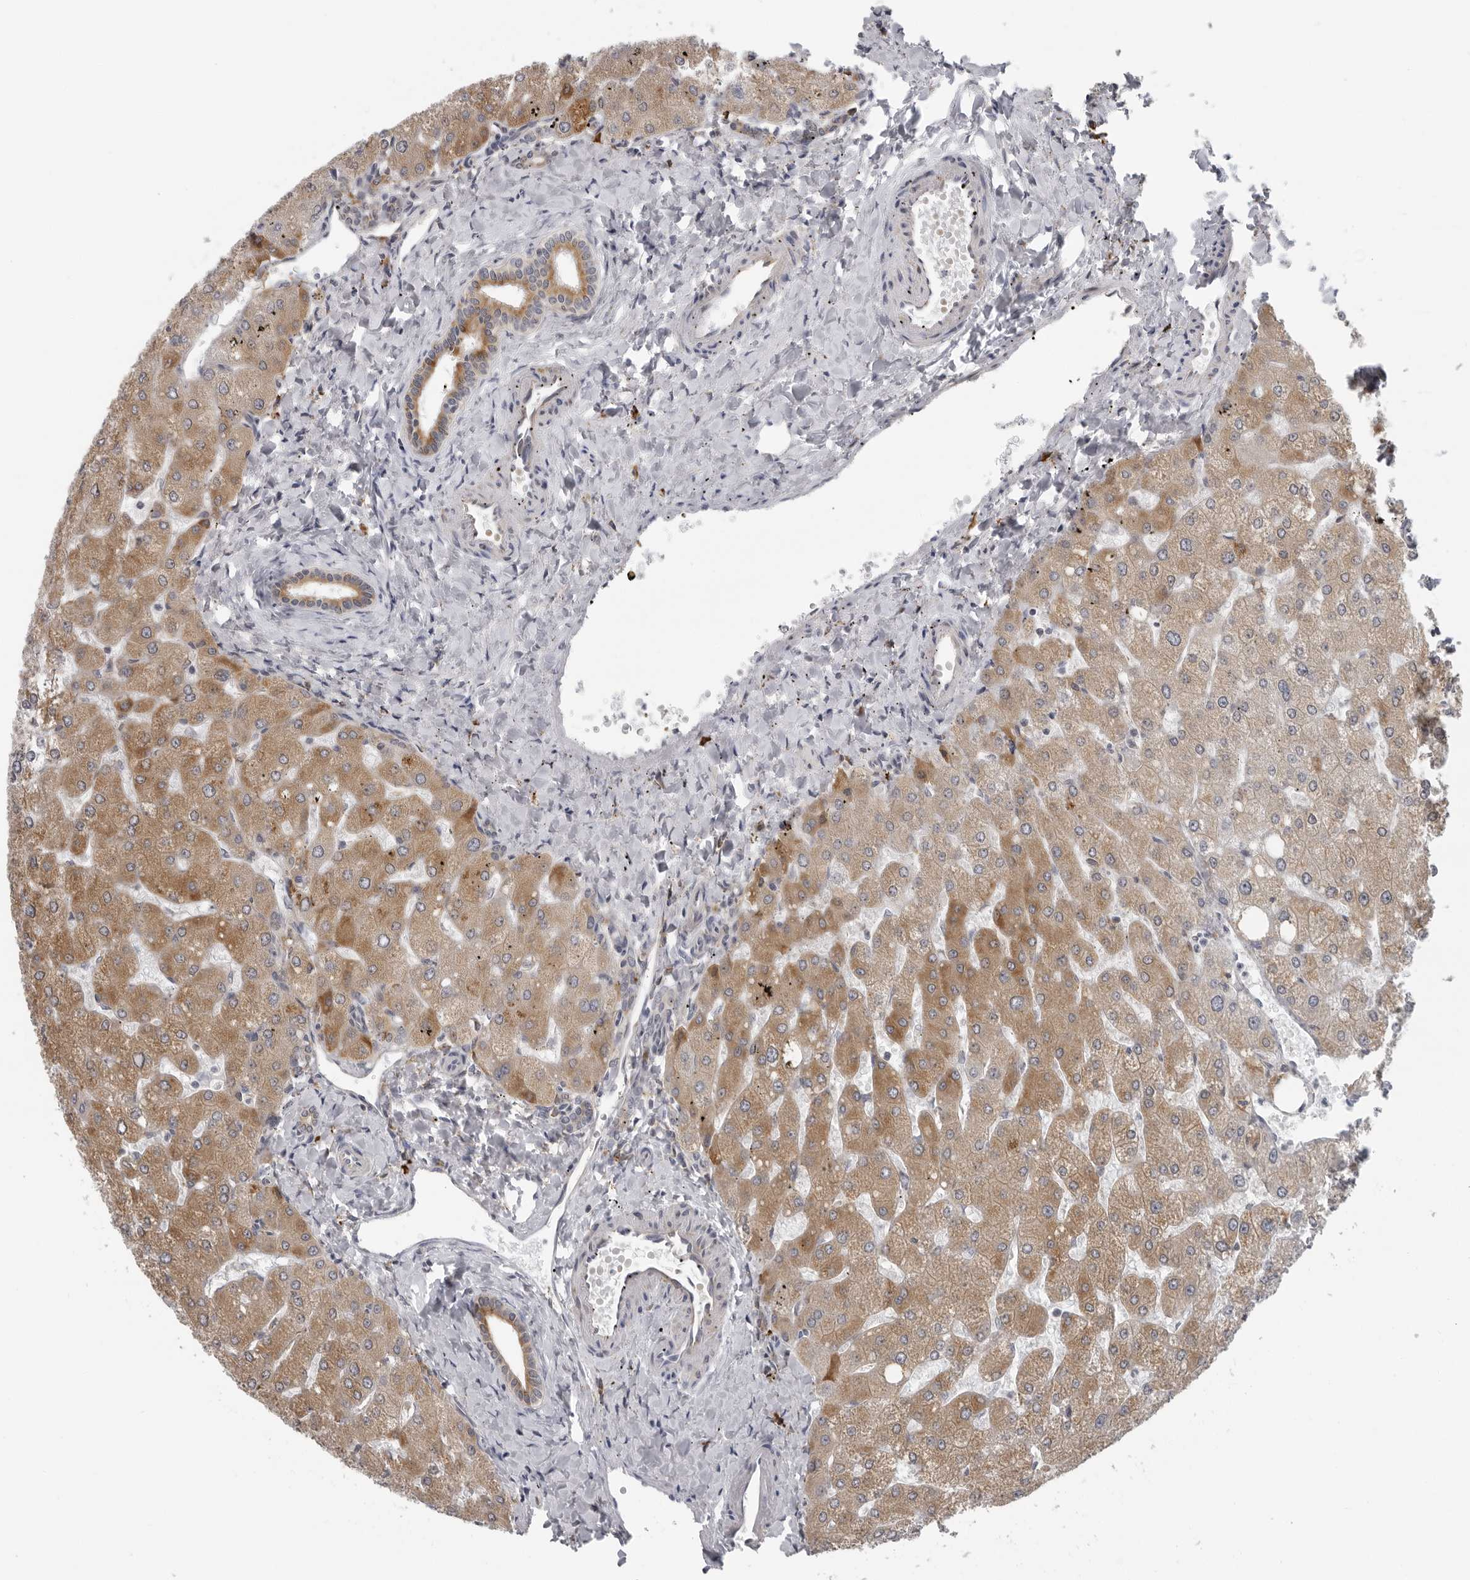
{"staining": {"intensity": "moderate", "quantity": ">75%", "location": "cytoplasmic/membranous"}, "tissue": "liver", "cell_type": "Cholangiocytes", "image_type": "normal", "snomed": [{"axis": "morphology", "description": "Normal tissue, NOS"}, {"axis": "topography", "description": "Liver"}], "caption": "Cholangiocytes reveal medium levels of moderate cytoplasmic/membranous positivity in about >75% of cells in normal human liver. (Stains: DAB (3,3'-diaminobenzidine) in brown, nuclei in blue, Microscopy: brightfield microscopy at high magnification).", "gene": "ALPK2", "patient": {"sex": "male", "age": 55}}